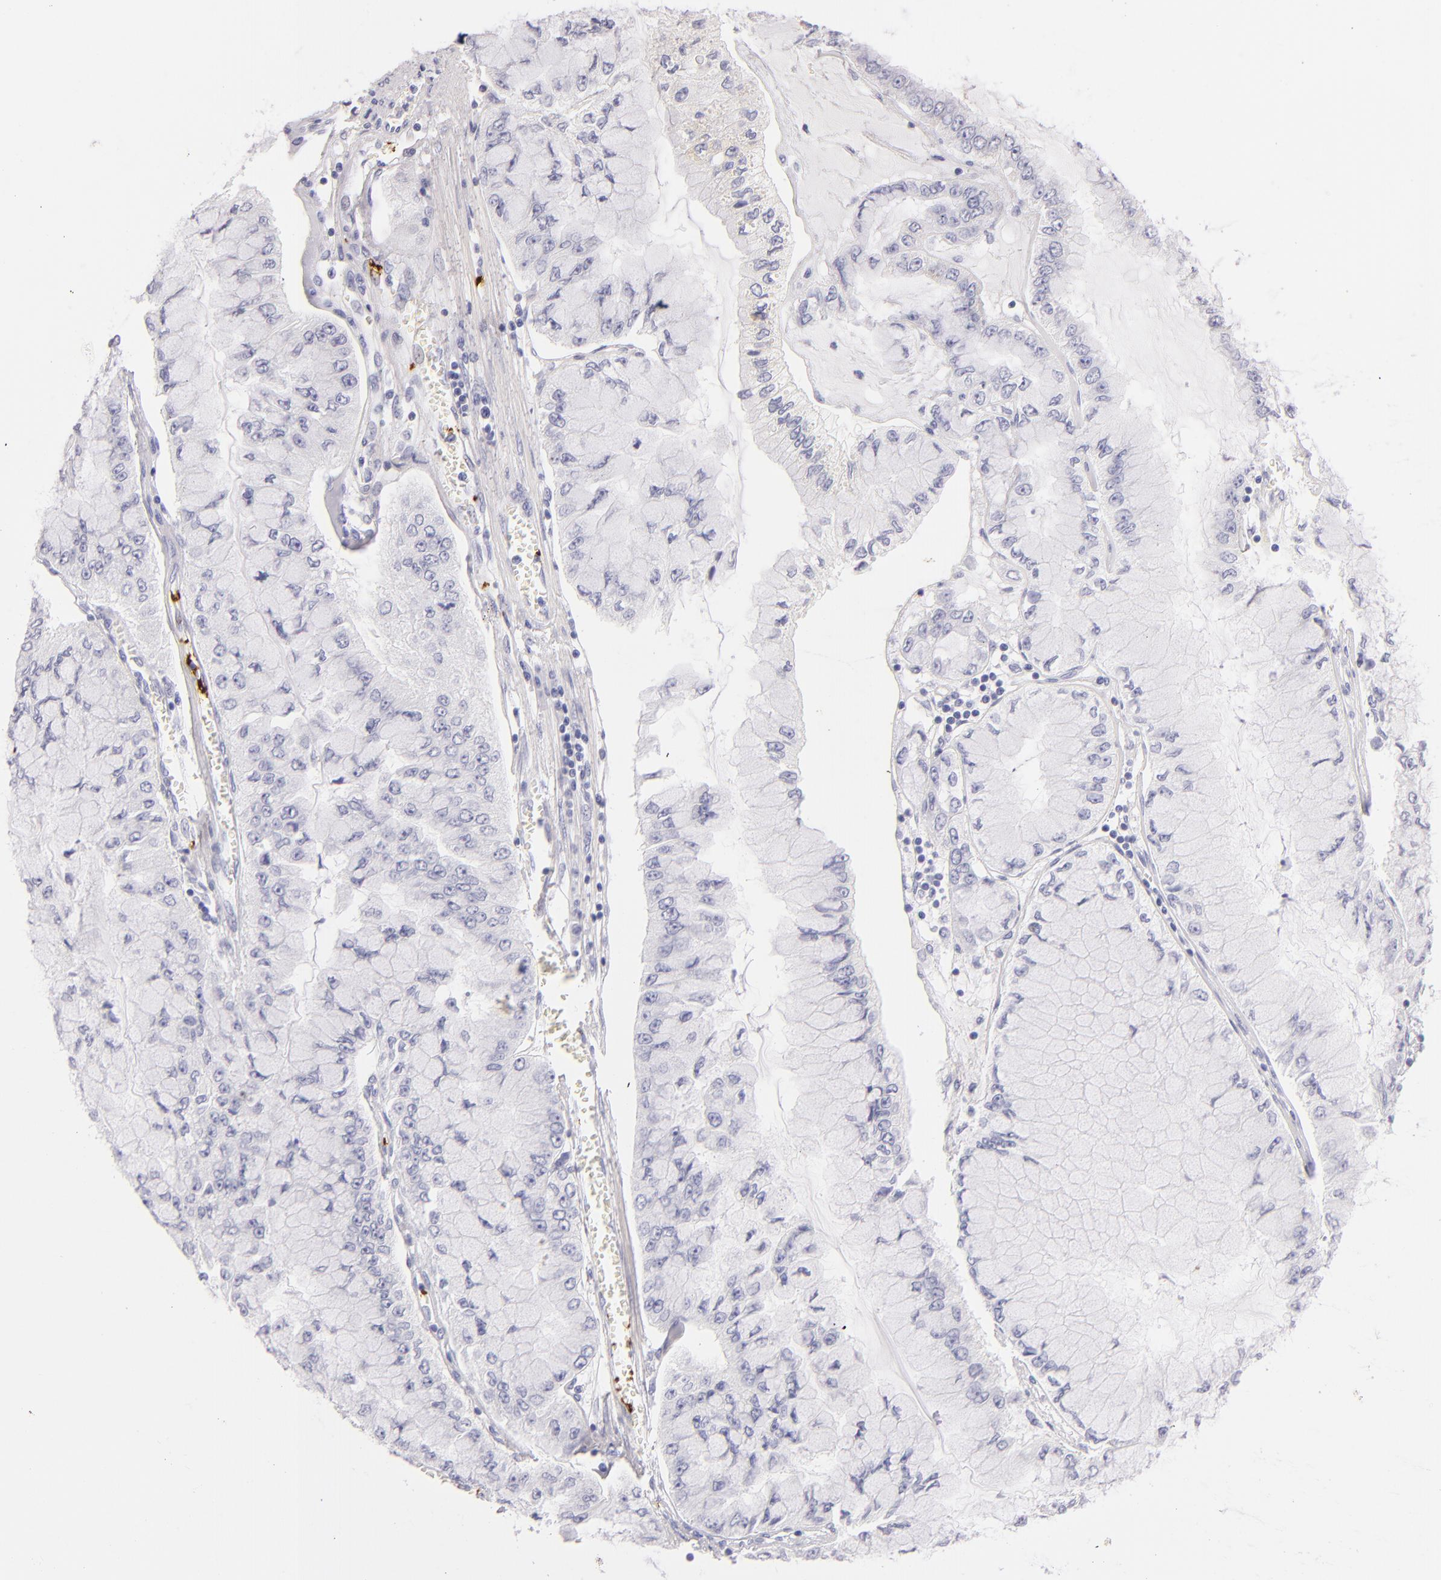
{"staining": {"intensity": "negative", "quantity": "none", "location": "none"}, "tissue": "liver cancer", "cell_type": "Tumor cells", "image_type": "cancer", "snomed": [{"axis": "morphology", "description": "Cholangiocarcinoma"}, {"axis": "topography", "description": "Liver"}], "caption": "Cholangiocarcinoma (liver) stained for a protein using immunohistochemistry reveals no positivity tumor cells.", "gene": "GP1BA", "patient": {"sex": "female", "age": 79}}